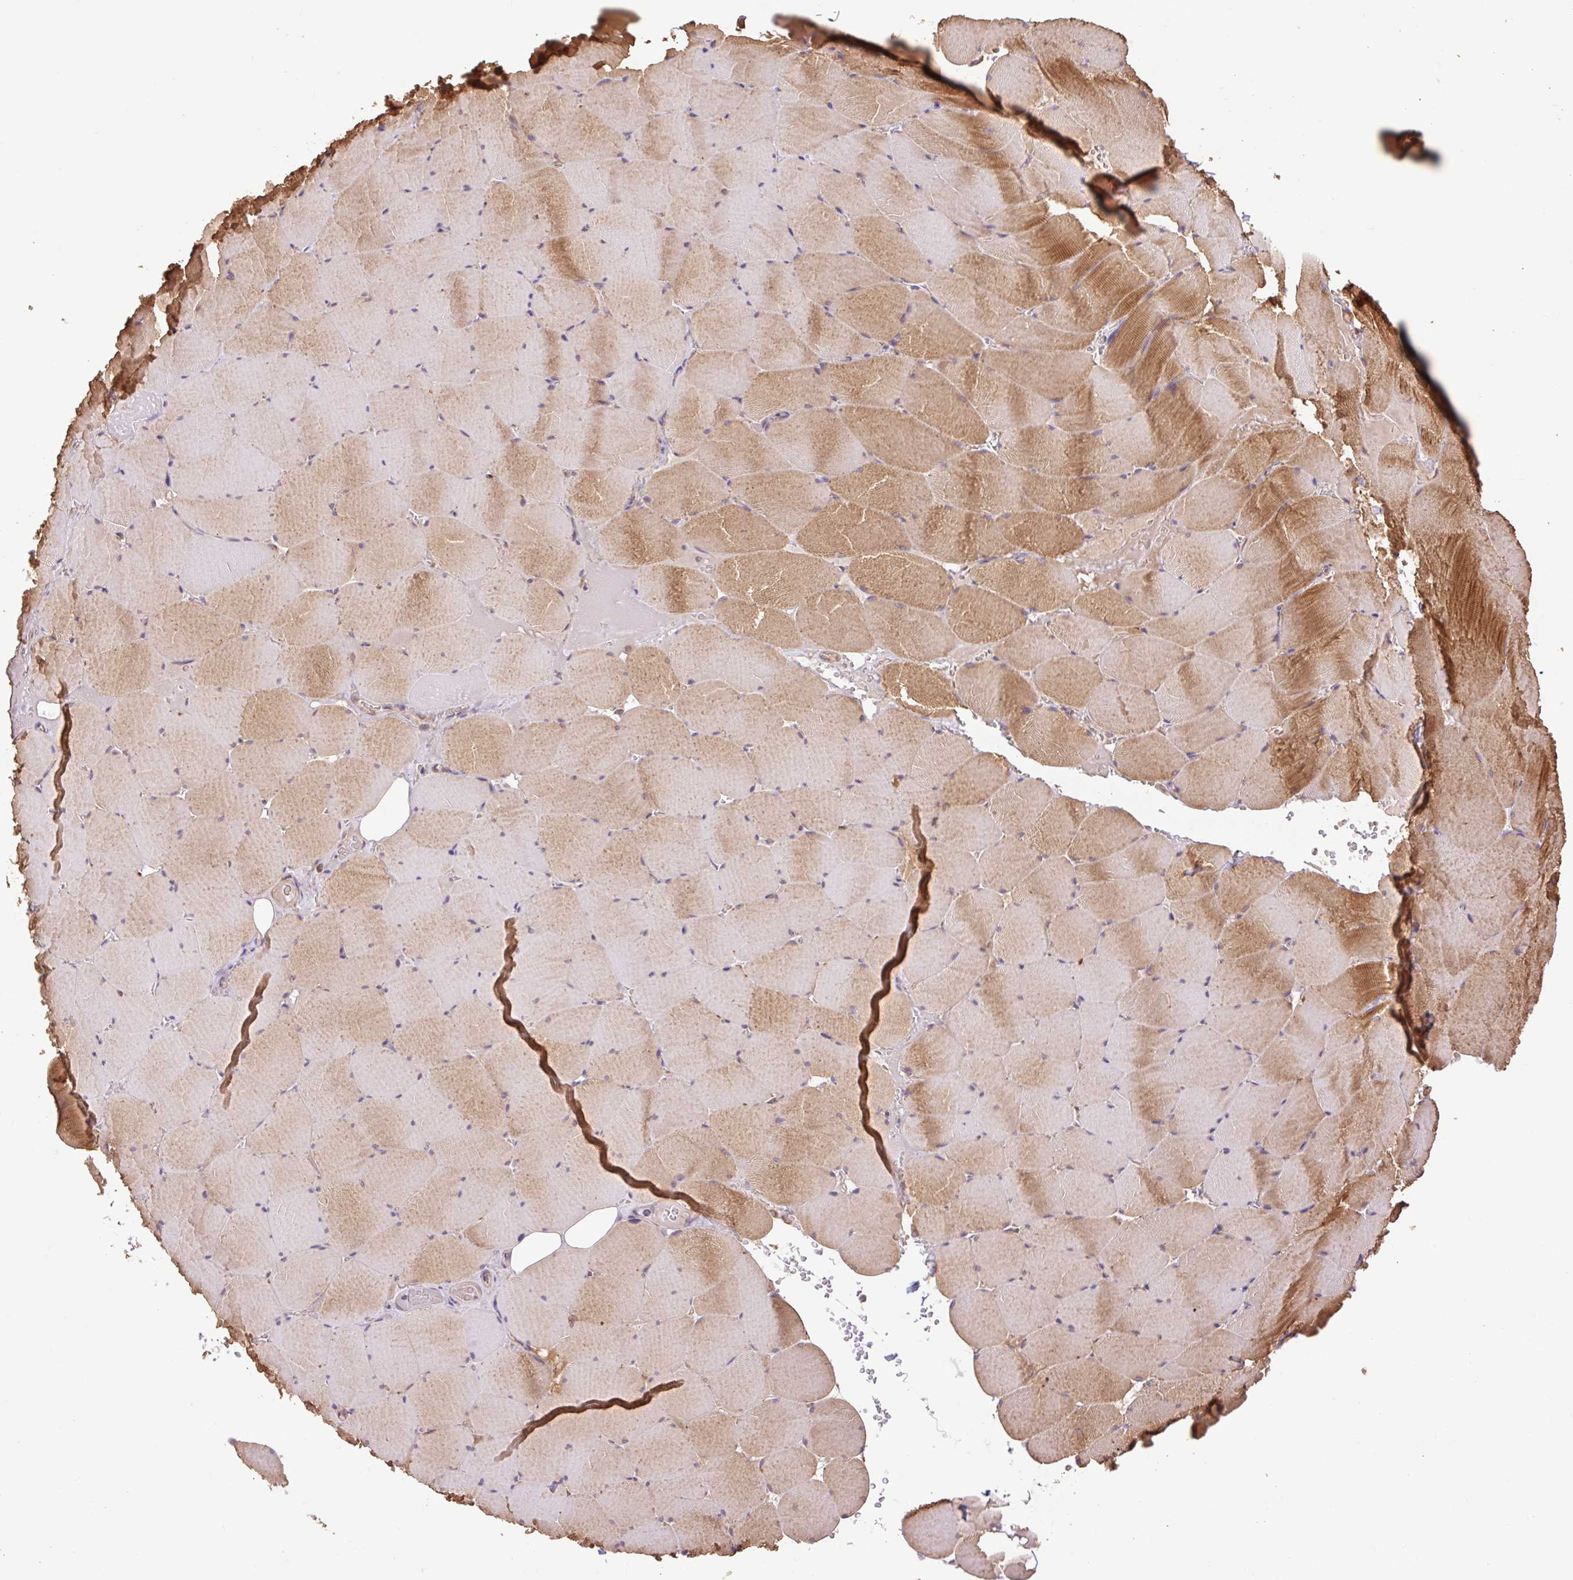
{"staining": {"intensity": "moderate", "quantity": ">75%", "location": "cytoplasmic/membranous"}, "tissue": "skeletal muscle", "cell_type": "Myocytes", "image_type": "normal", "snomed": [{"axis": "morphology", "description": "Normal tissue, NOS"}, {"axis": "topography", "description": "Skeletal muscle"}, {"axis": "topography", "description": "Head-Neck"}], "caption": "Protein expression by immunohistochemistry (IHC) shows moderate cytoplasmic/membranous expression in approximately >75% of myocytes in normal skeletal muscle.", "gene": "DESI1", "patient": {"sex": "male", "age": 66}}